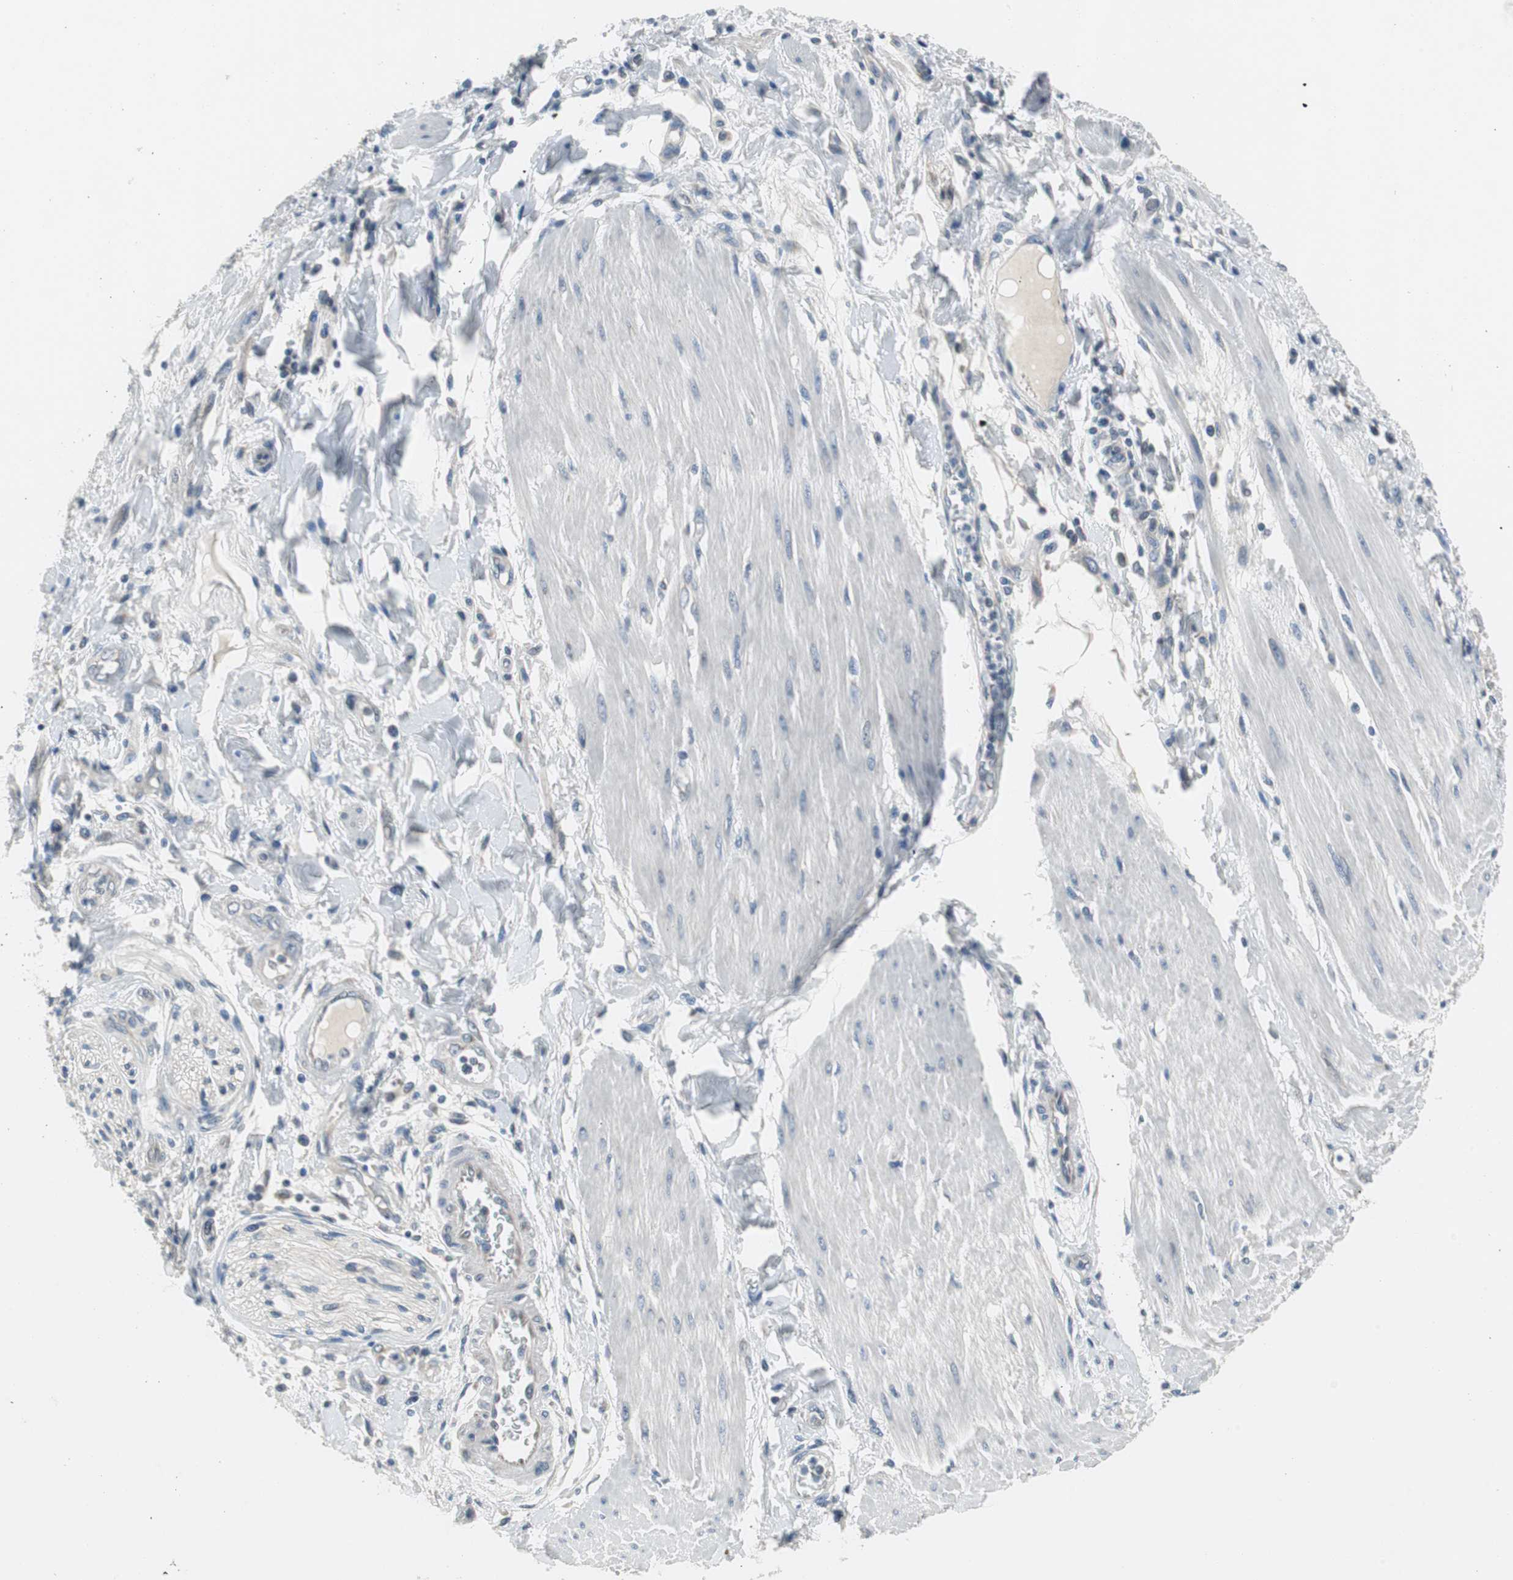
{"staining": {"intensity": "negative", "quantity": "none", "location": "none"}, "tissue": "pancreatic cancer", "cell_type": "Tumor cells", "image_type": "cancer", "snomed": [{"axis": "morphology", "description": "Adenocarcinoma, NOS"}, {"axis": "topography", "description": "Pancreas"}], "caption": "The image displays no staining of tumor cells in pancreatic cancer (adenocarcinoma).", "gene": "PLAA", "patient": {"sex": "female", "age": 64}}